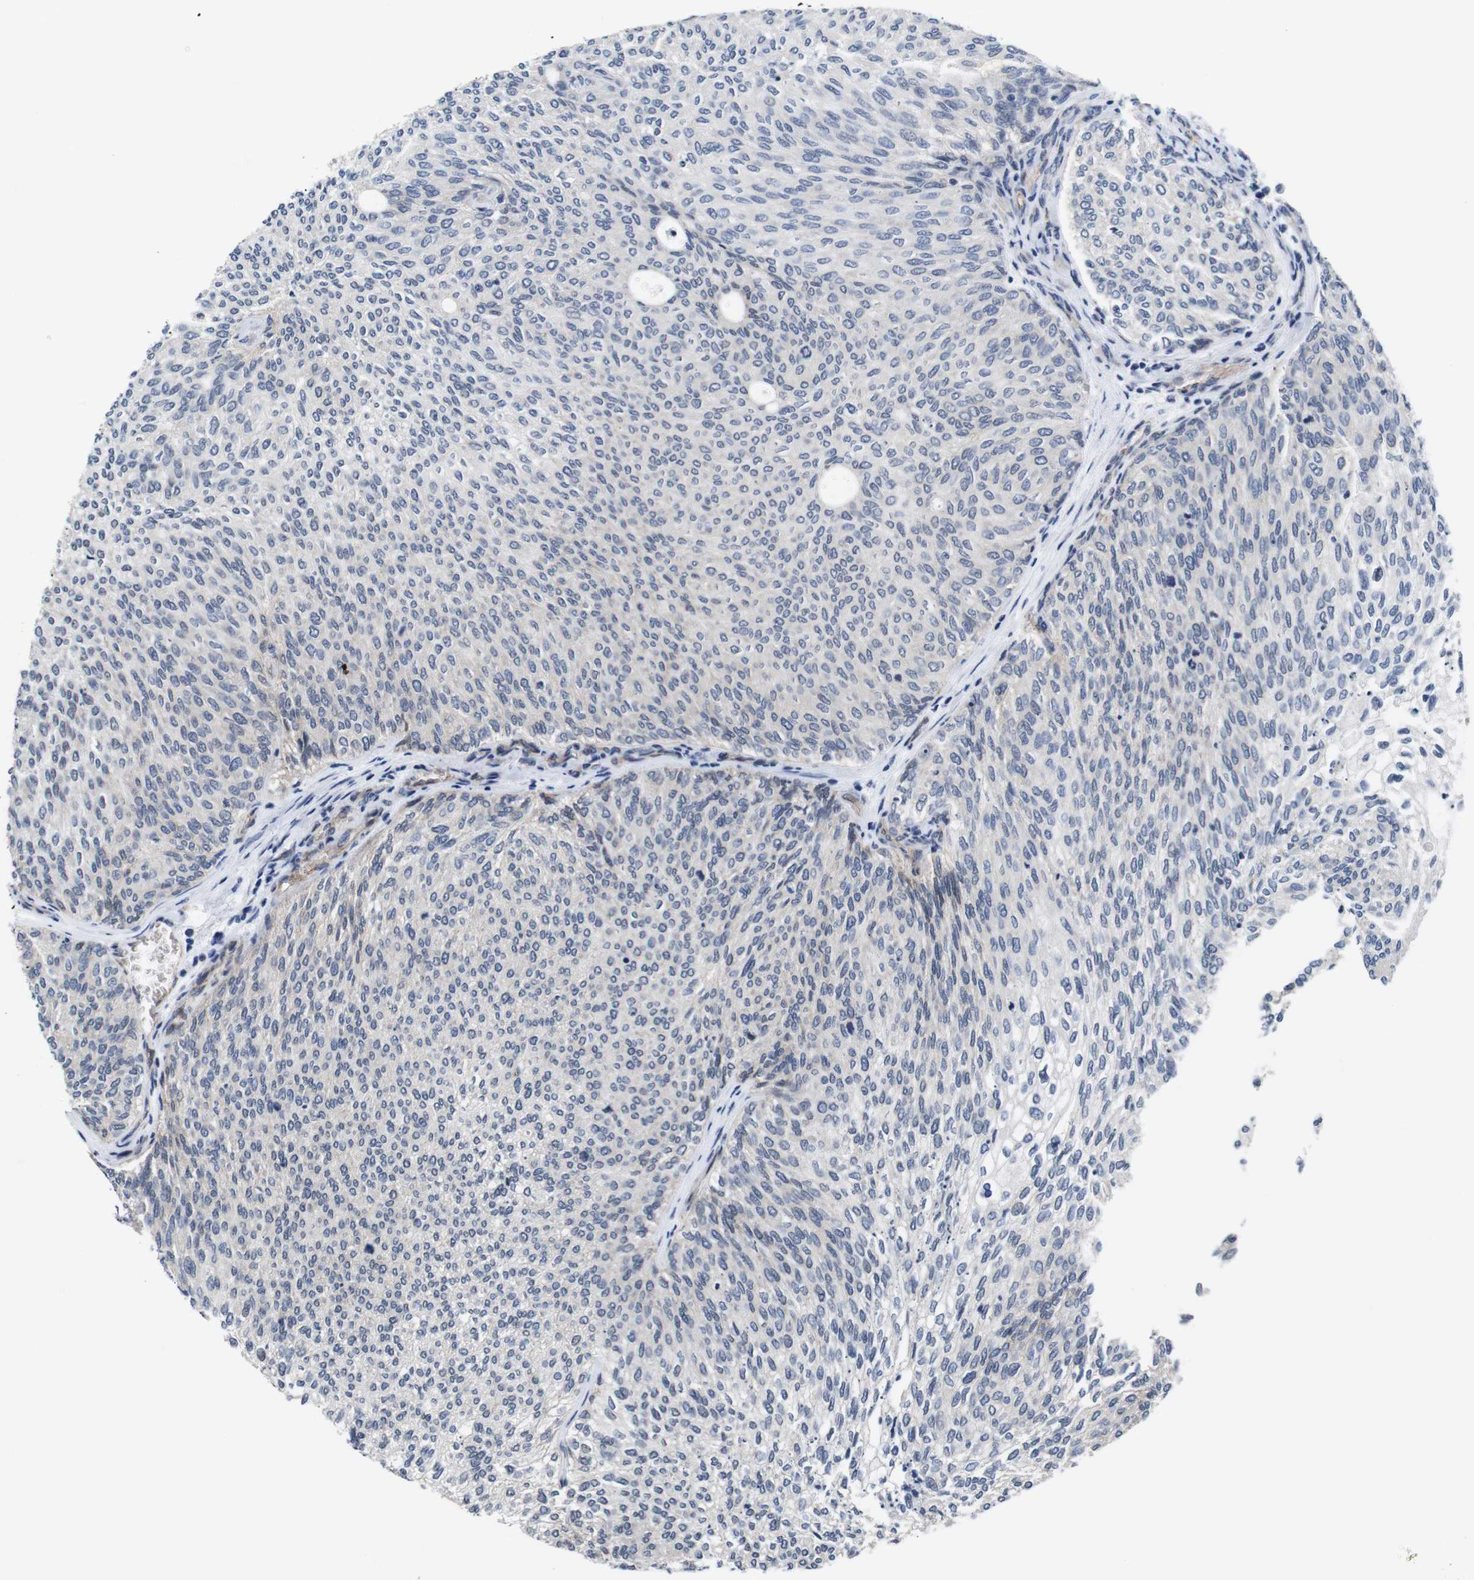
{"staining": {"intensity": "negative", "quantity": "none", "location": "none"}, "tissue": "urothelial cancer", "cell_type": "Tumor cells", "image_type": "cancer", "snomed": [{"axis": "morphology", "description": "Urothelial carcinoma, Low grade"}, {"axis": "topography", "description": "Urinary bladder"}], "caption": "DAB immunohistochemical staining of urothelial carcinoma (low-grade) reveals no significant expression in tumor cells.", "gene": "SOCS3", "patient": {"sex": "female", "age": 79}}